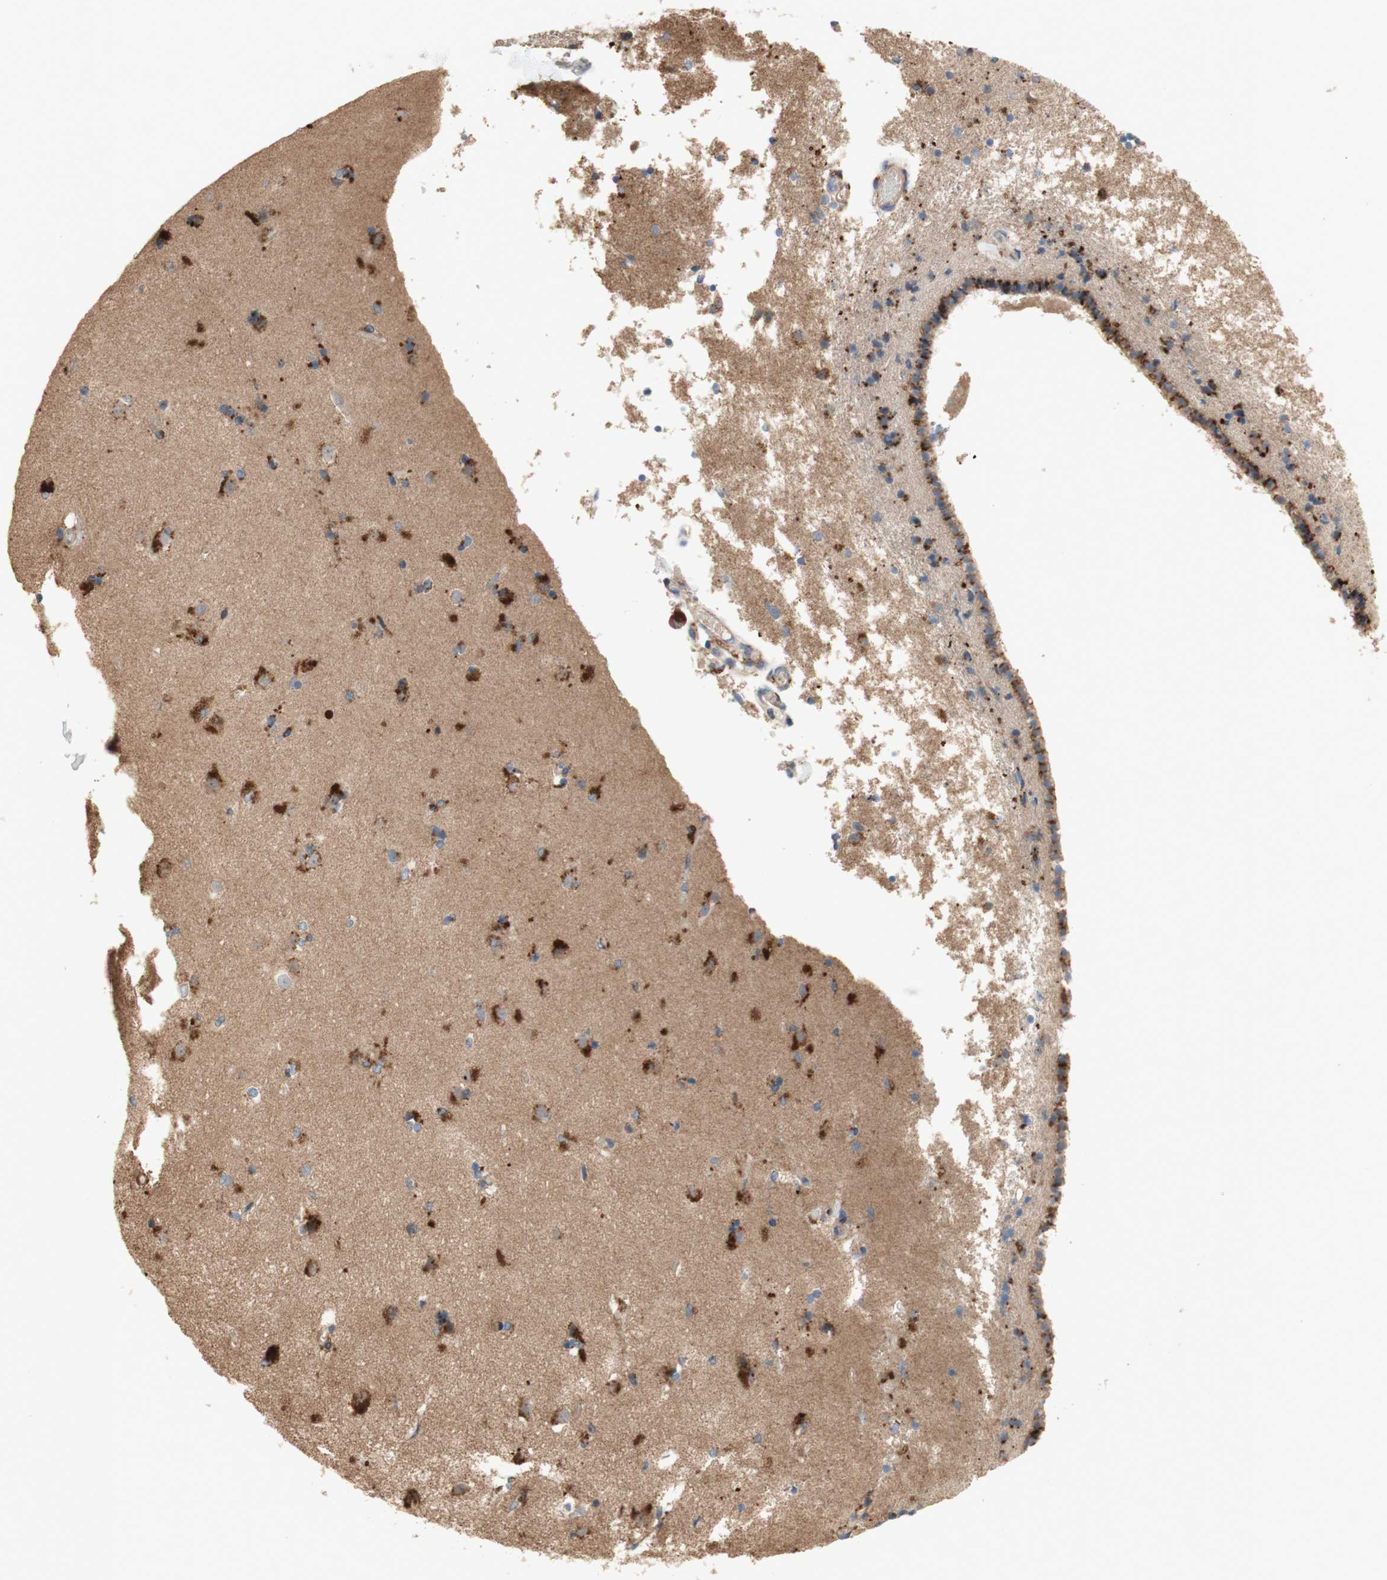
{"staining": {"intensity": "negative", "quantity": "none", "location": "none"}, "tissue": "caudate", "cell_type": "Glial cells", "image_type": "normal", "snomed": [{"axis": "morphology", "description": "Normal tissue, NOS"}, {"axis": "topography", "description": "Lateral ventricle wall"}], "caption": "Immunohistochemistry (IHC) image of normal caudate stained for a protein (brown), which displays no positivity in glial cells.", "gene": "PTPN21", "patient": {"sex": "female", "age": 19}}